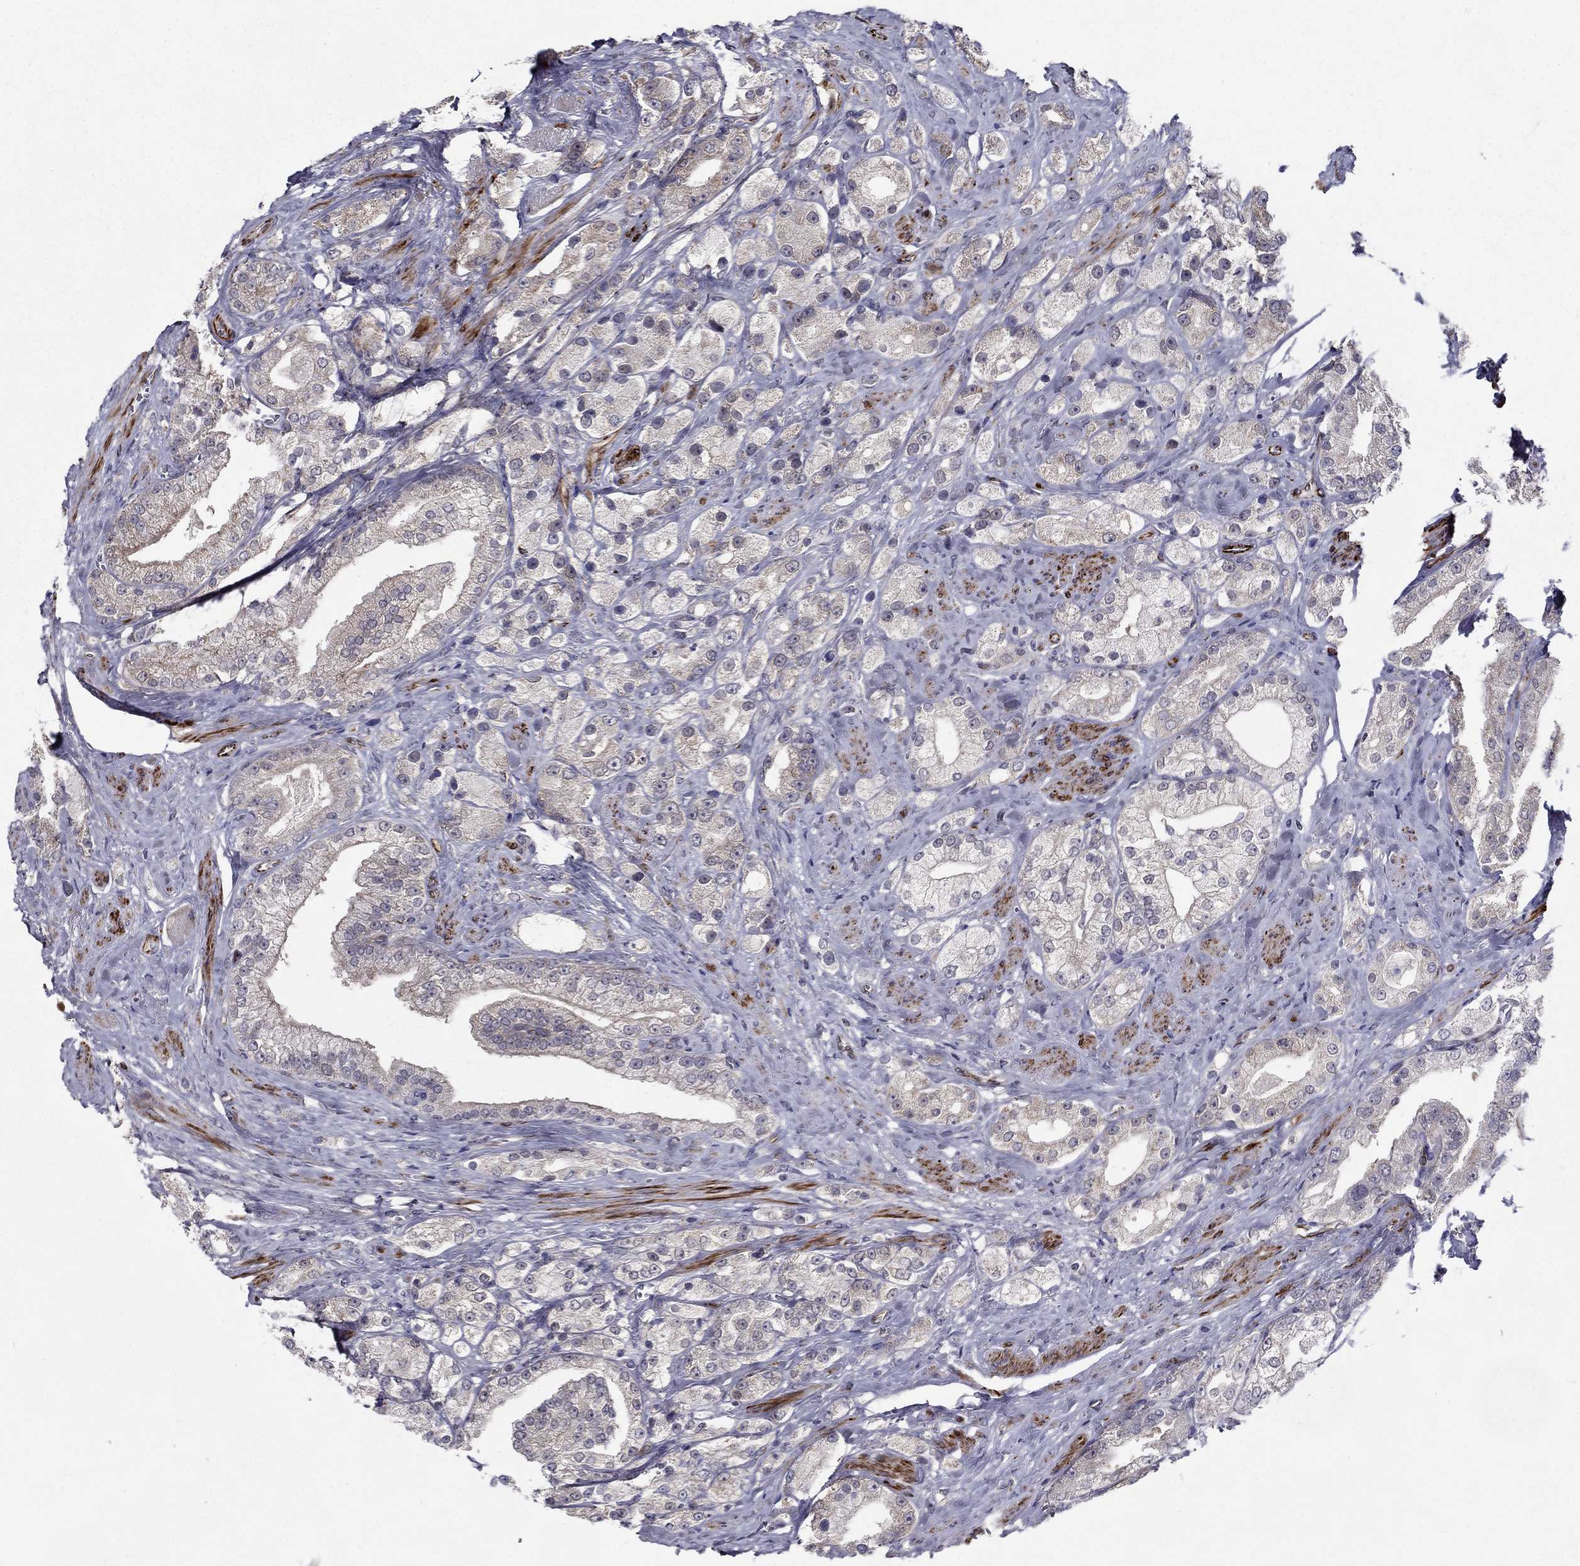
{"staining": {"intensity": "negative", "quantity": "none", "location": "none"}, "tissue": "prostate cancer", "cell_type": "Tumor cells", "image_type": "cancer", "snomed": [{"axis": "morphology", "description": "Adenocarcinoma, NOS"}, {"axis": "topography", "description": "Prostate and seminal vesicle, NOS"}, {"axis": "topography", "description": "Prostate"}], "caption": "The immunohistochemistry (IHC) photomicrograph has no significant staining in tumor cells of adenocarcinoma (prostate) tissue. Brightfield microscopy of immunohistochemistry stained with DAB (brown) and hematoxylin (blue), captured at high magnification.", "gene": "LACTB2", "patient": {"sex": "male", "age": 67}}